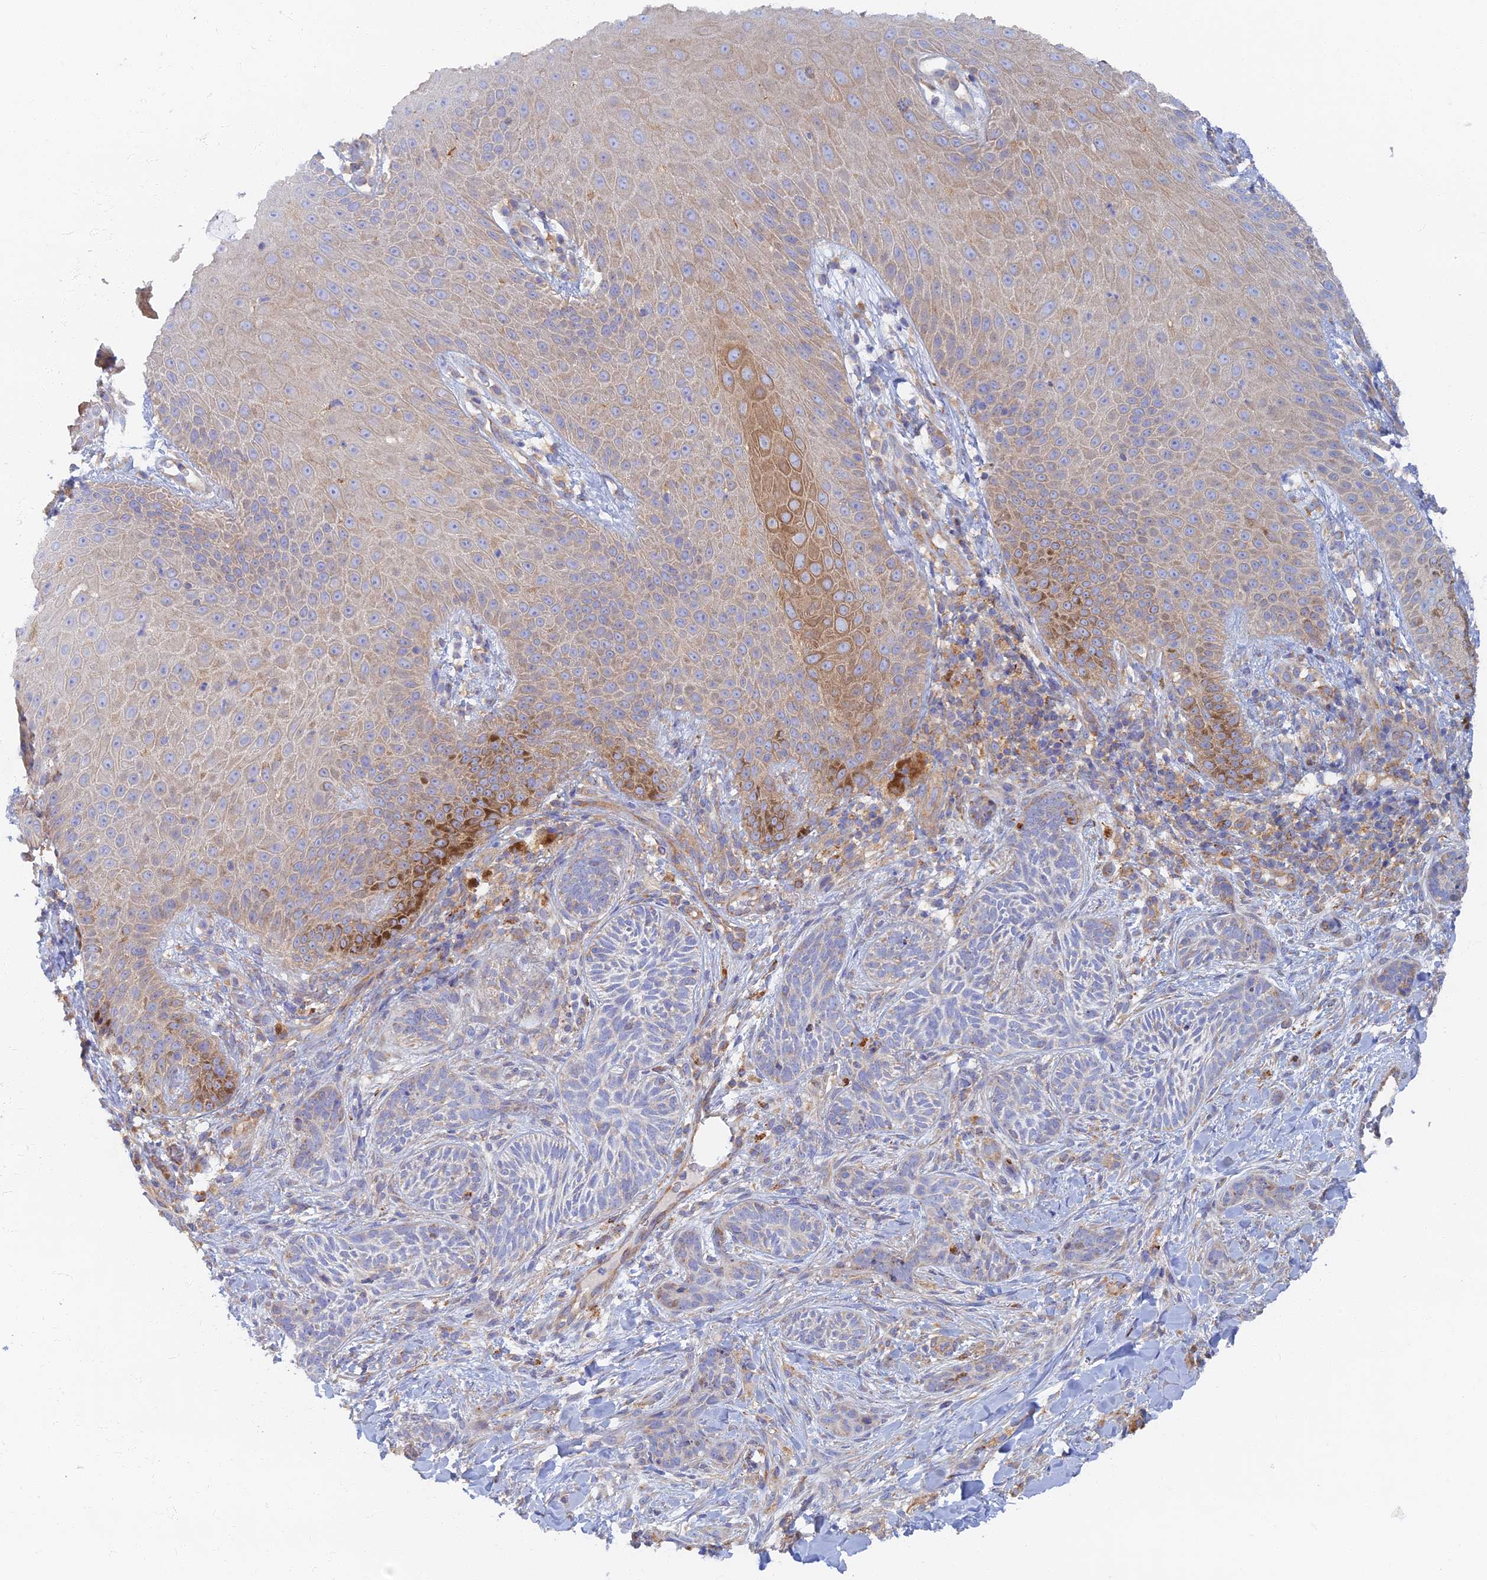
{"staining": {"intensity": "moderate", "quantity": "<25%", "location": "cytoplasmic/membranous"}, "tissue": "skin", "cell_type": "Epidermal cells", "image_type": "normal", "snomed": [{"axis": "morphology", "description": "Normal tissue, NOS"}, {"axis": "morphology", "description": "Neoplasm, malignant, NOS"}, {"axis": "topography", "description": "Anal"}], "caption": "High-power microscopy captured an IHC image of unremarkable skin, revealing moderate cytoplasmic/membranous positivity in approximately <25% of epidermal cells. (Brightfield microscopy of DAB IHC at high magnification).", "gene": "TMEM44", "patient": {"sex": "male", "age": 47}}